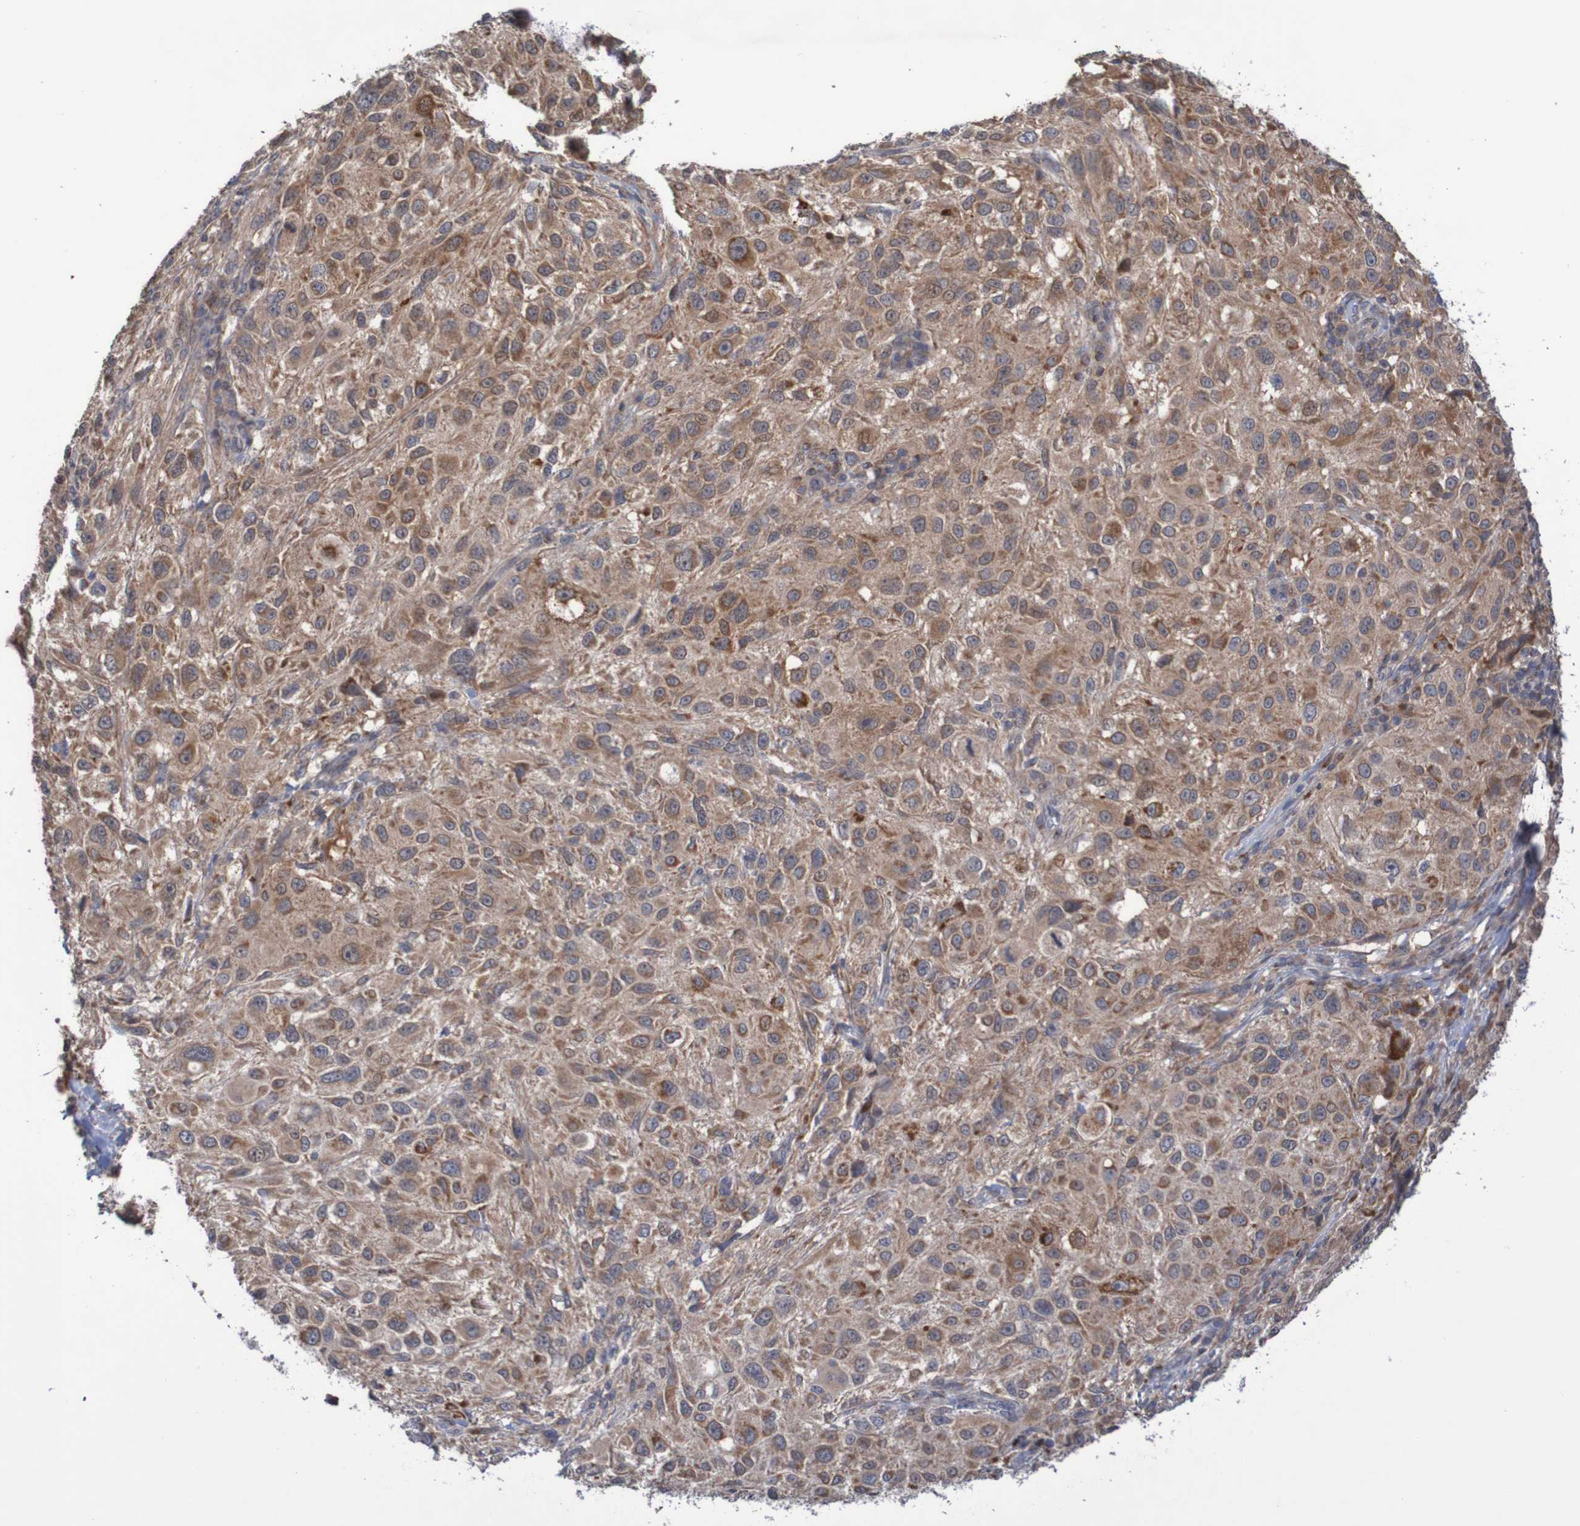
{"staining": {"intensity": "moderate", "quantity": ">75%", "location": "cytoplasmic/membranous"}, "tissue": "melanoma", "cell_type": "Tumor cells", "image_type": "cancer", "snomed": [{"axis": "morphology", "description": "Necrosis, NOS"}, {"axis": "morphology", "description": "Malignant melanoma, NOS"}, {"axis": "topography", "description": "Skin"}], "caption": "Brown immunohistochemical staining in melanoma reveals moderate cytoplasmic/membranous positivity in approximately >75% of tumor cells. Nuclei are stained in blue.", "gene": "C3orf18", "patient": {"sex": "female", "age": 87}}